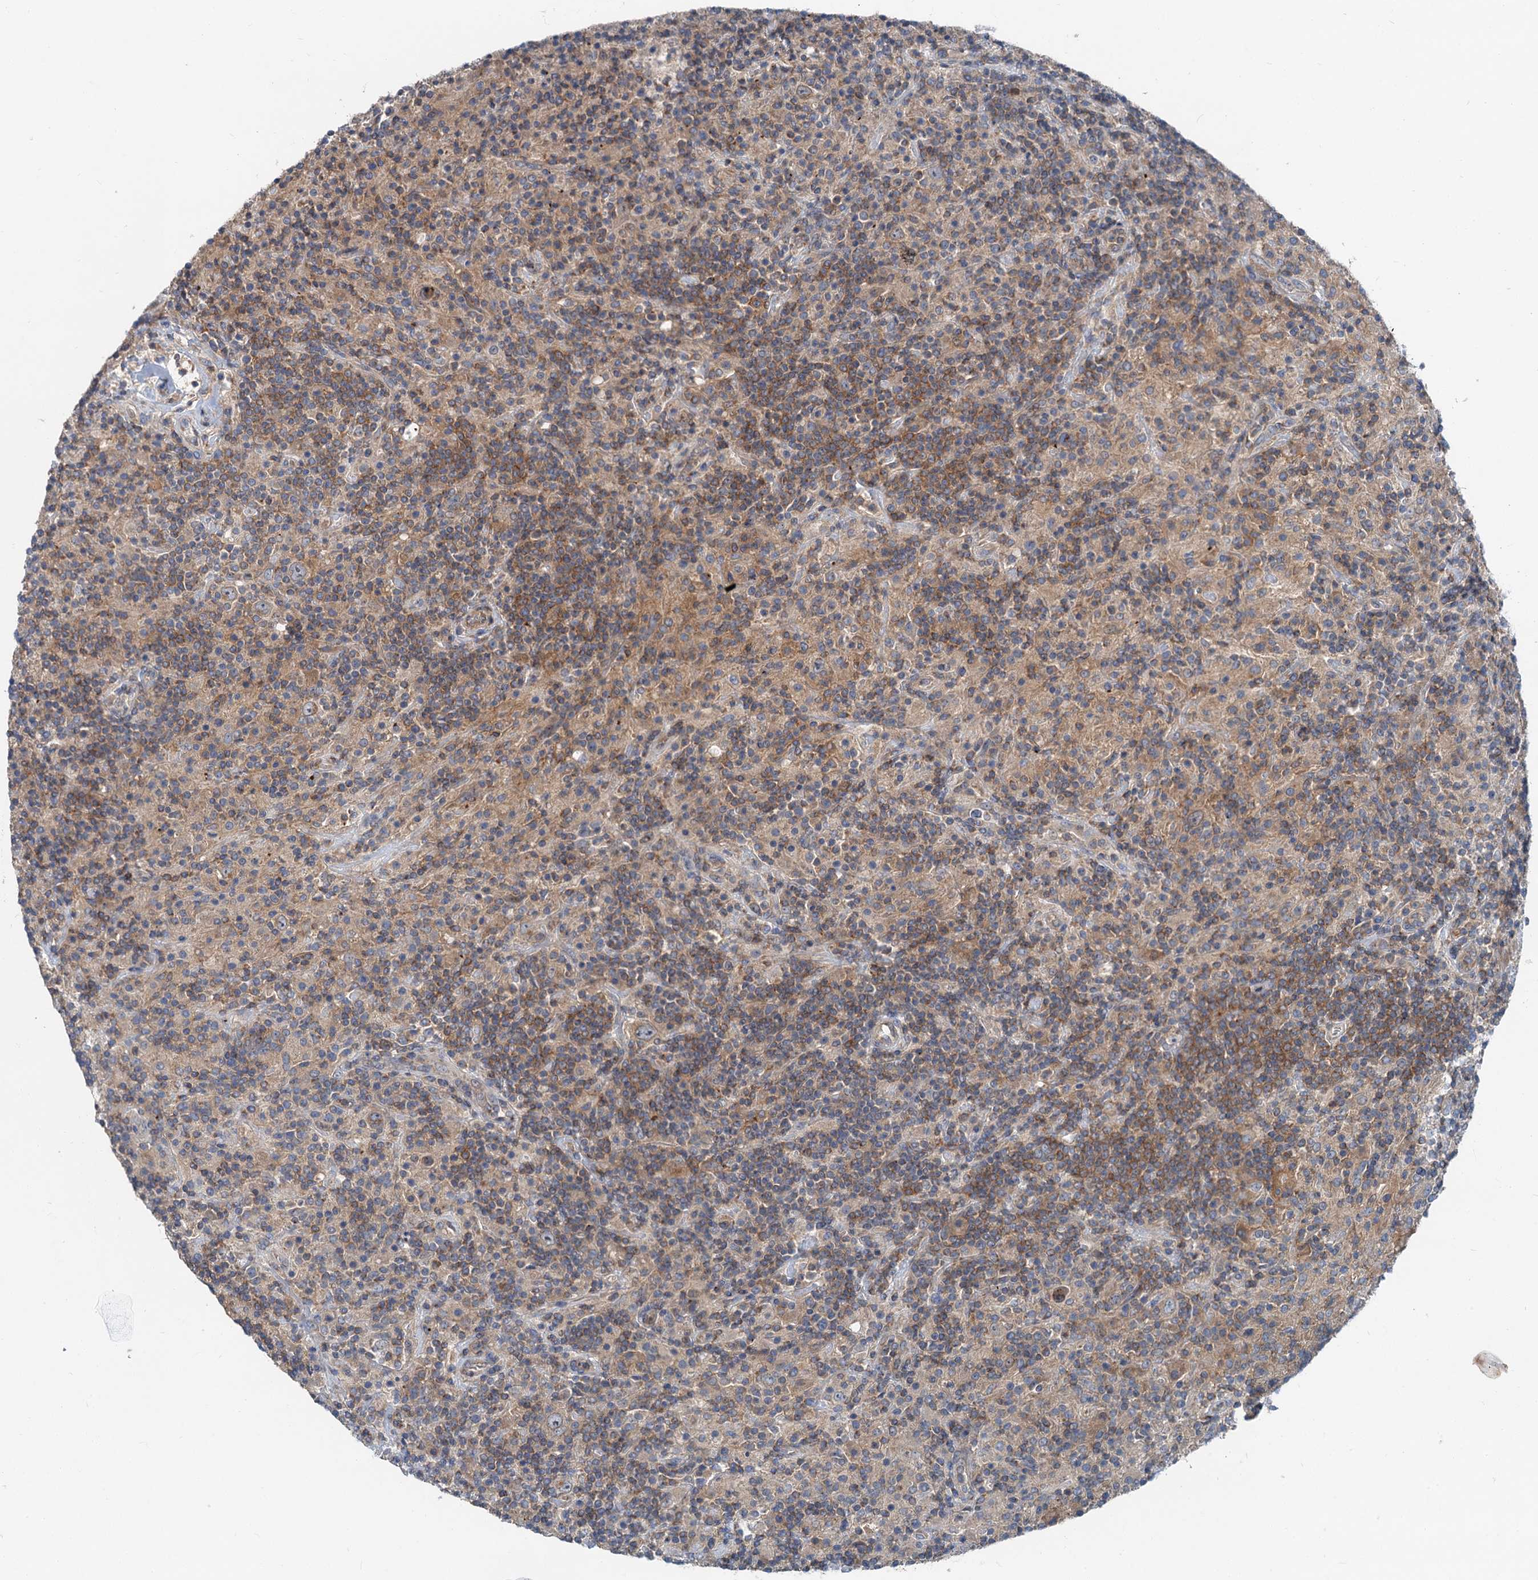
{"staining": {"intensity": "weak", "quantity": "25%-75%", "location": "cytoplasmic/membranous"}, "tissue": "lymphoma", "cell_type": "Tumor cells", "image_type": "cancer", "snomed": [{"axis": "morphology", "description": "Hodgkin's disease, NOS"}, {"axis": "topography", "description": "Lymph node"}], "caption": "DAB immunohistochemical staining of lymphoma demonstrates weak cytoplasmic/membranous protein staining in approximately 25%-75% of tumor cells. Using DAB (3,3'-diaminobenzidine) (brown) and hematoxylin (blue) stains, captured at high magnification using brightfield microscopy.", "gene": "ANKRD26", "patient": {"sex": "male", "age": 70}}